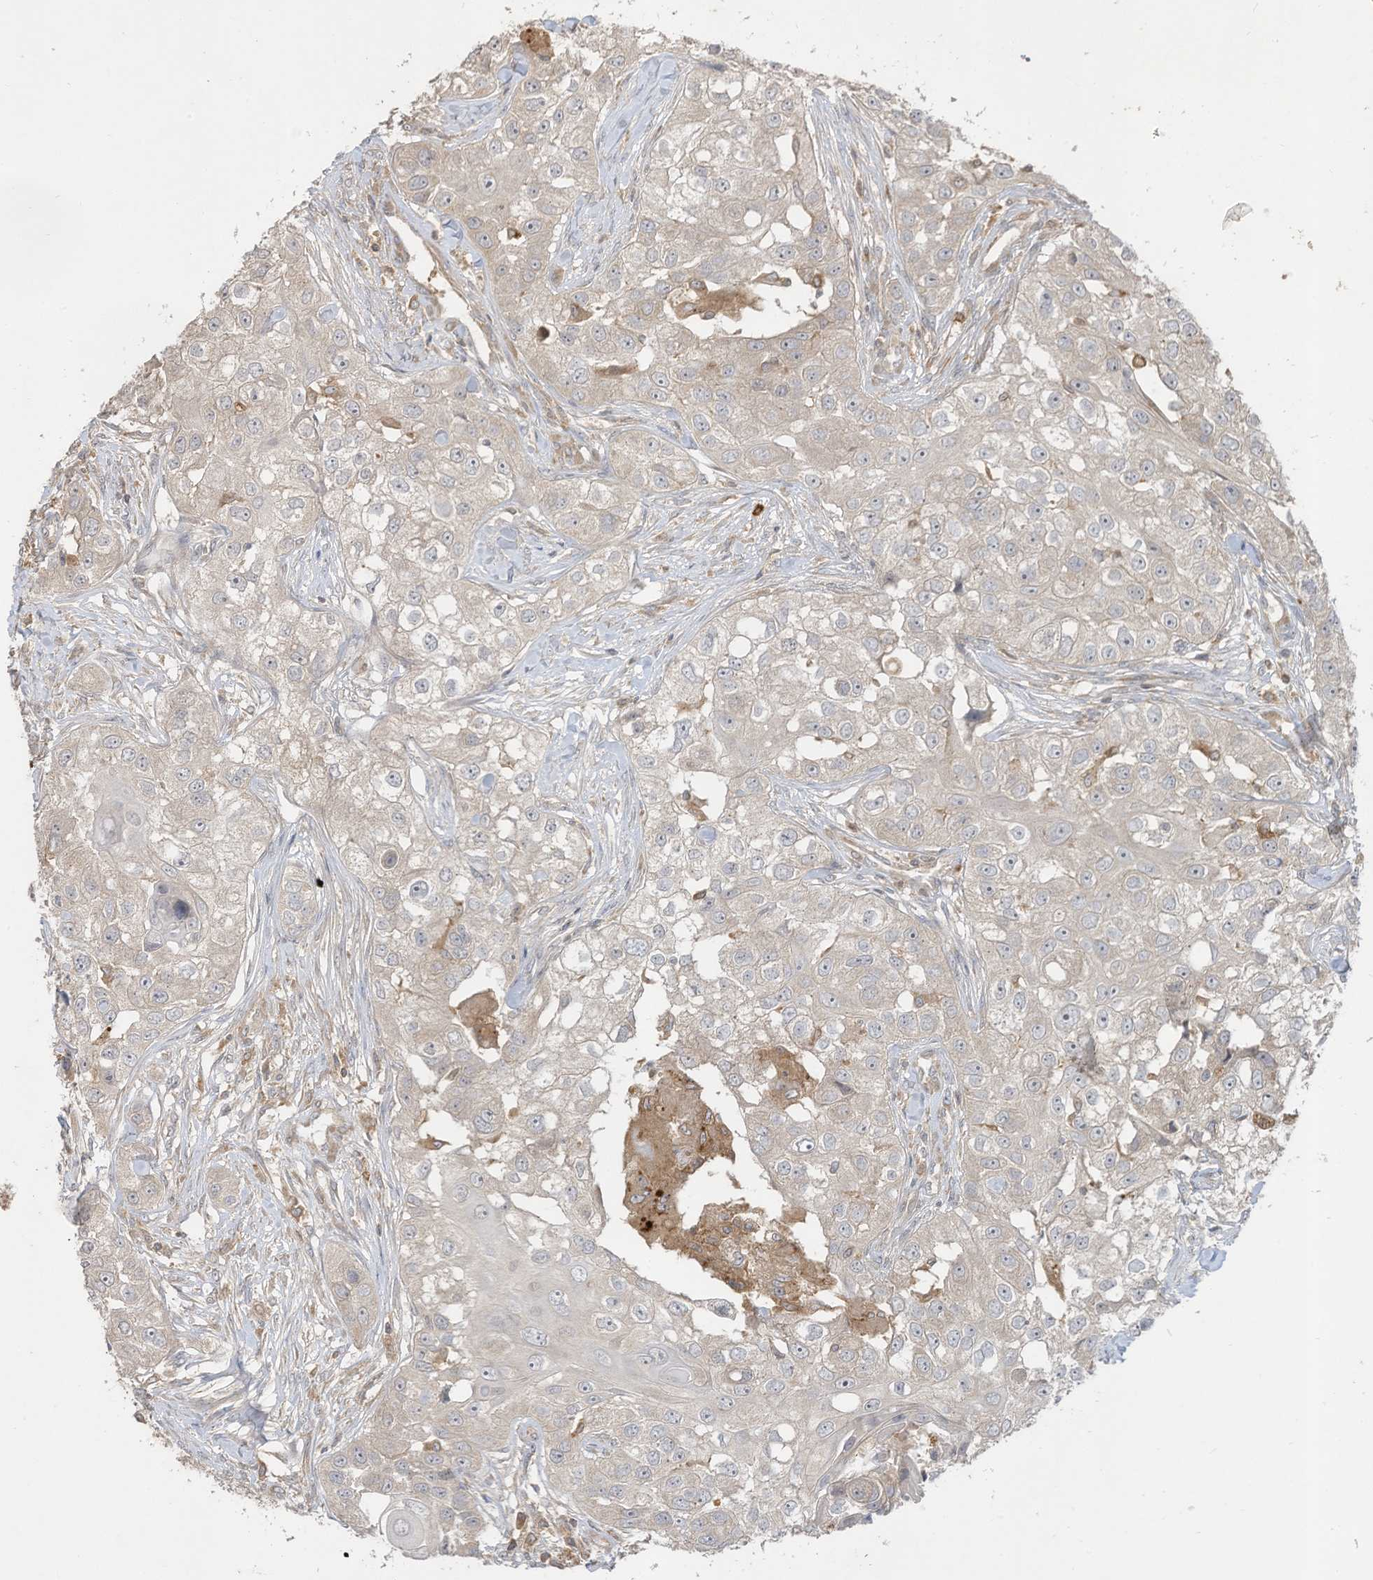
{"staining": {"intensity": "negative", "quantity": "none", "location": "none"}, "tissue": "head and neck cancer", "cell_type": "Tumor cells", "image_type": "cancer", "snomed": [{"axis": "morphology", "description": "Normal tissue, NOS"}, {"axis": "morphology", "description": "Squamous cell carcinoma, NOS"}, {"axis": "topography", "description": "Skeletal muscle"}, {"axis": "topography", "description": "Head-Neck"}], "caption": "DAB immunohistochemical staining of head and neck cancer (squamous cell carcinoma) displays no significant expression in tumor cells.", "gene": "LDAH", "patient": {"sex": "male", "age": 51}}